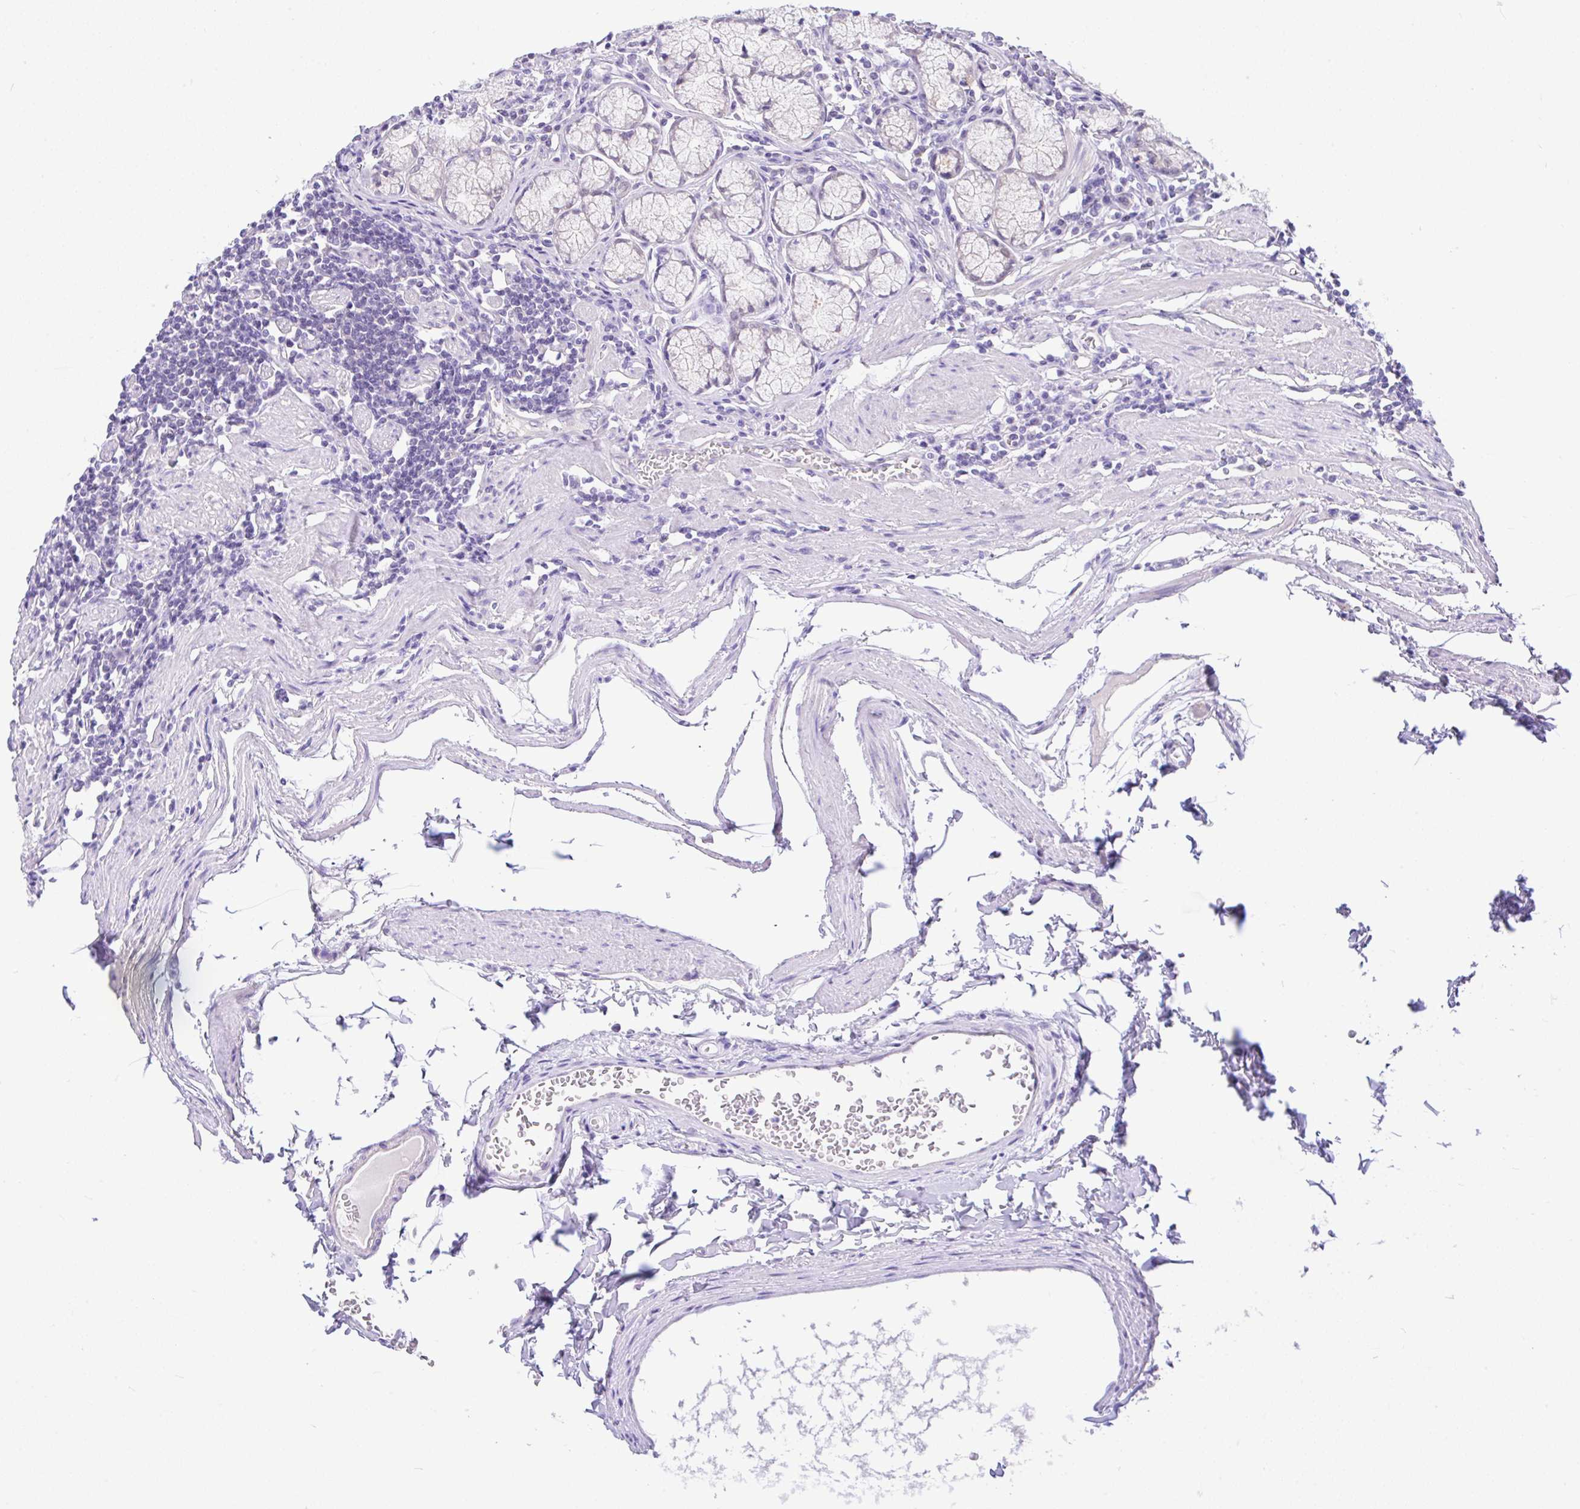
{"staining": {"intensity": "weak", "quantity": "<25%", "location": "cytoplasmic/membranous"}, "tissue": "stomach", "cell_type": "Glandular cells", "image_type": "normal", "snomed": [{"axis": "morphology", "description": "Normal tissue, NOS"}, {"axis": "topography", "description": "Stomach"}], "caption": "Photomicrograph shows no significant protein staining in glandular cells of unremarkable stomach. (DAB (3,3'-diaminobenzidine) IHC with hematoxylin counter stain).", "gene": "ANO4", "patient": {"sex": "male", "age": 55}}